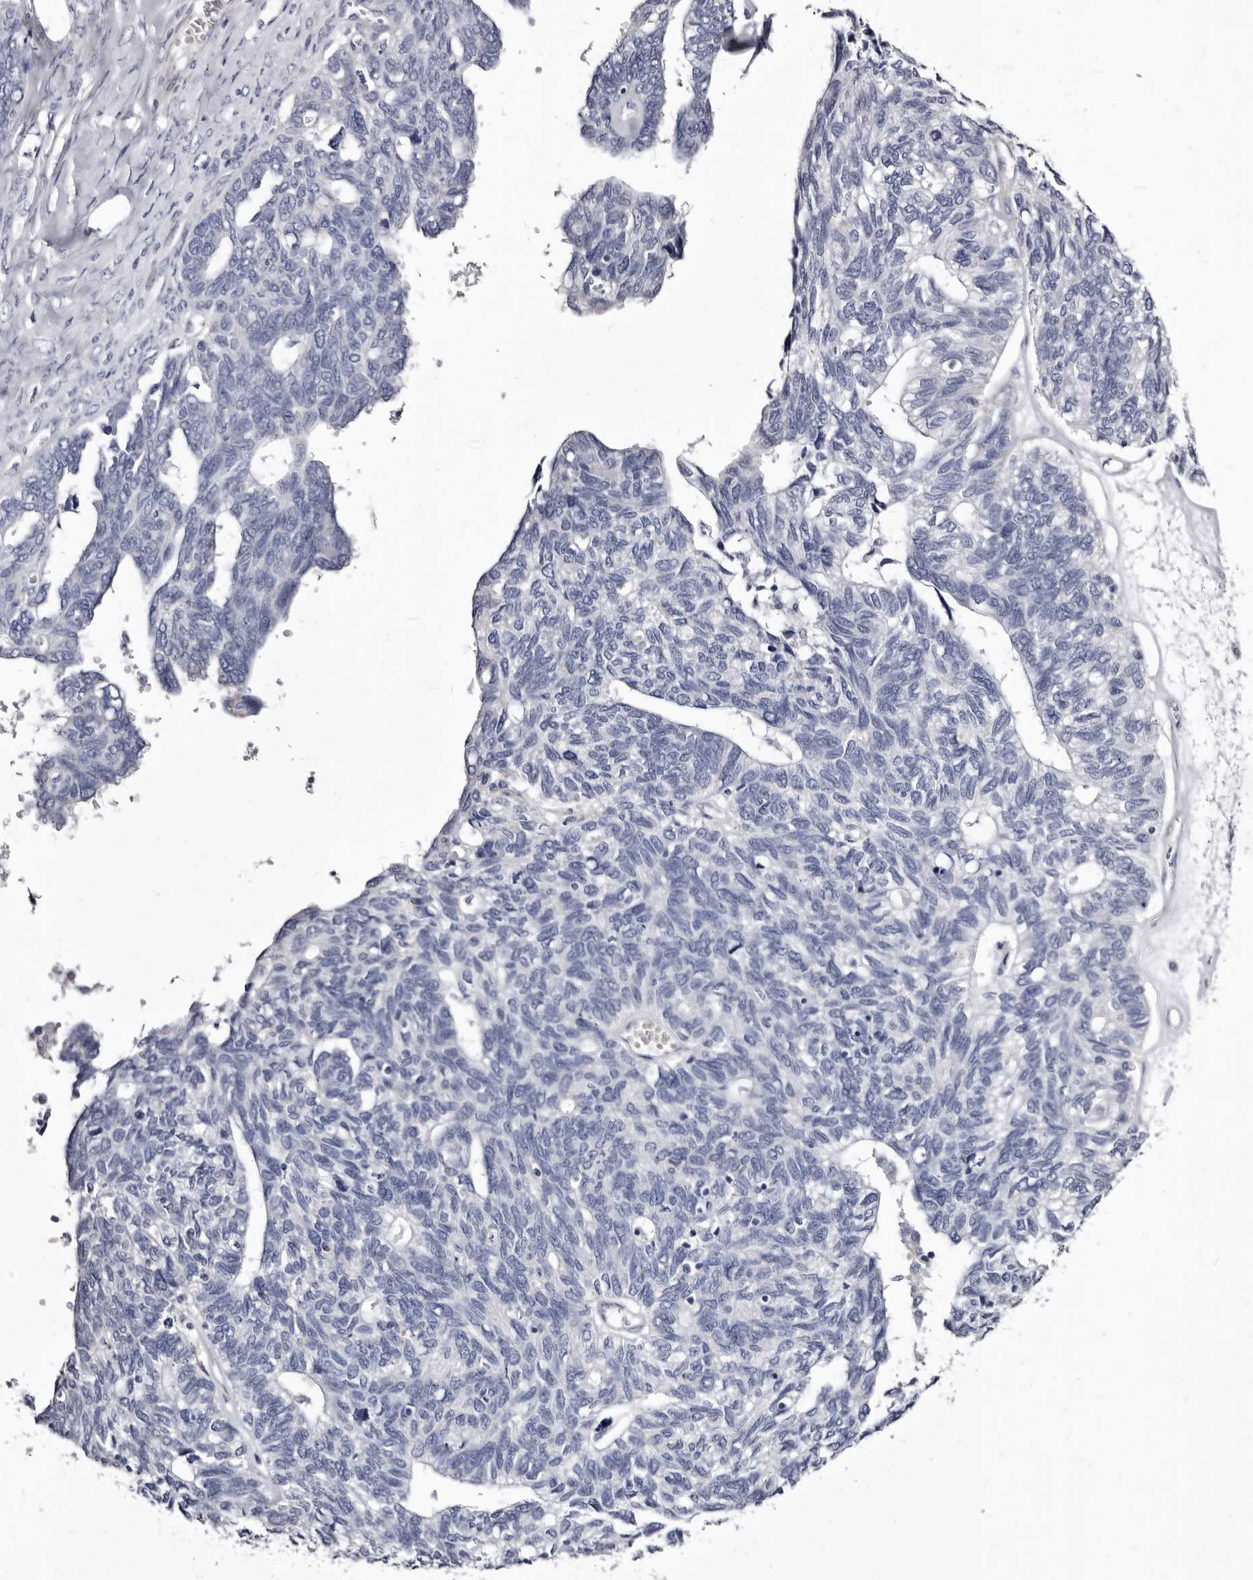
{"staining": {"intensity": "negative", "quantity": "none", "location": "none"}, "tissue": "ovarian cancer", "cell_type": "Tumor cells", "image_type": "cancer", "snomed": [{"axis": "morphology", "description": "Cystadenocarcinoma, serous, NOS"}, {"axis": "topography", "description": "Ovary"}], "caption": "Image shows no protein positivity in tumor cells of ovarian cancer (serous cystadenocarcinoma) tissue.", "gene": "AUNIP", "patient": {"sex": "female", "age": 79}}